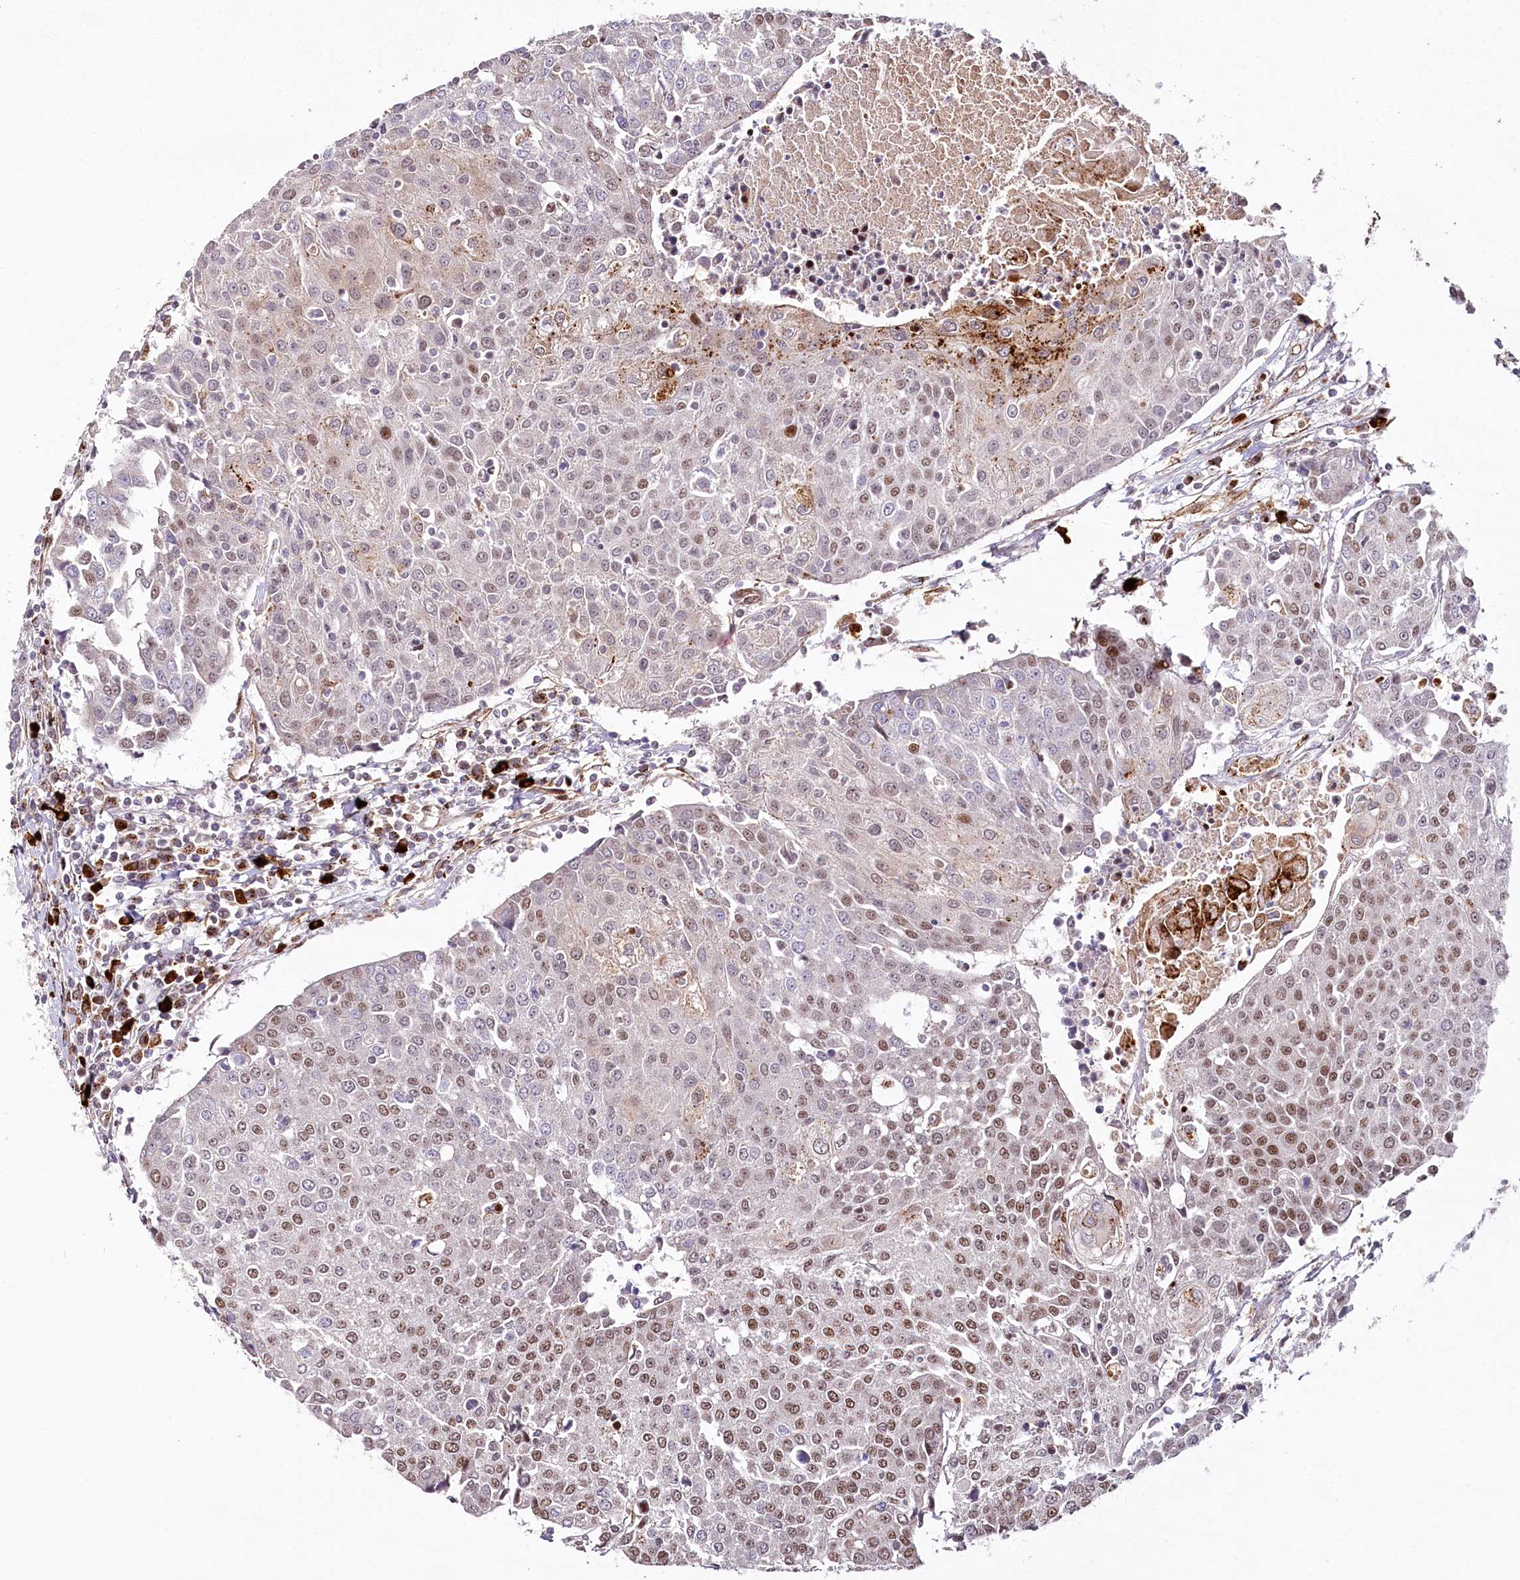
{"staining": {"intensity": "moderate", "quantity": ">75%", "location": "nuclear"}, "tissue": "urothelial cancer", "cell_type": "Tumor cells", "image_type": "cancer", "snomed": [{"axis": "morphology", "description": "Urothelial carcinoma, High grade"}, {"axis": "topography", "description": "Urinary bladder"}], "caption": "Immunohistochemical staining of human urothelial carcinoma (high-grade) reveals moderate nuclear protein positivity in approximately >75% of tumor cells.", "gene": "COPG1", "patient": {"sex": "female", "age": 85}}